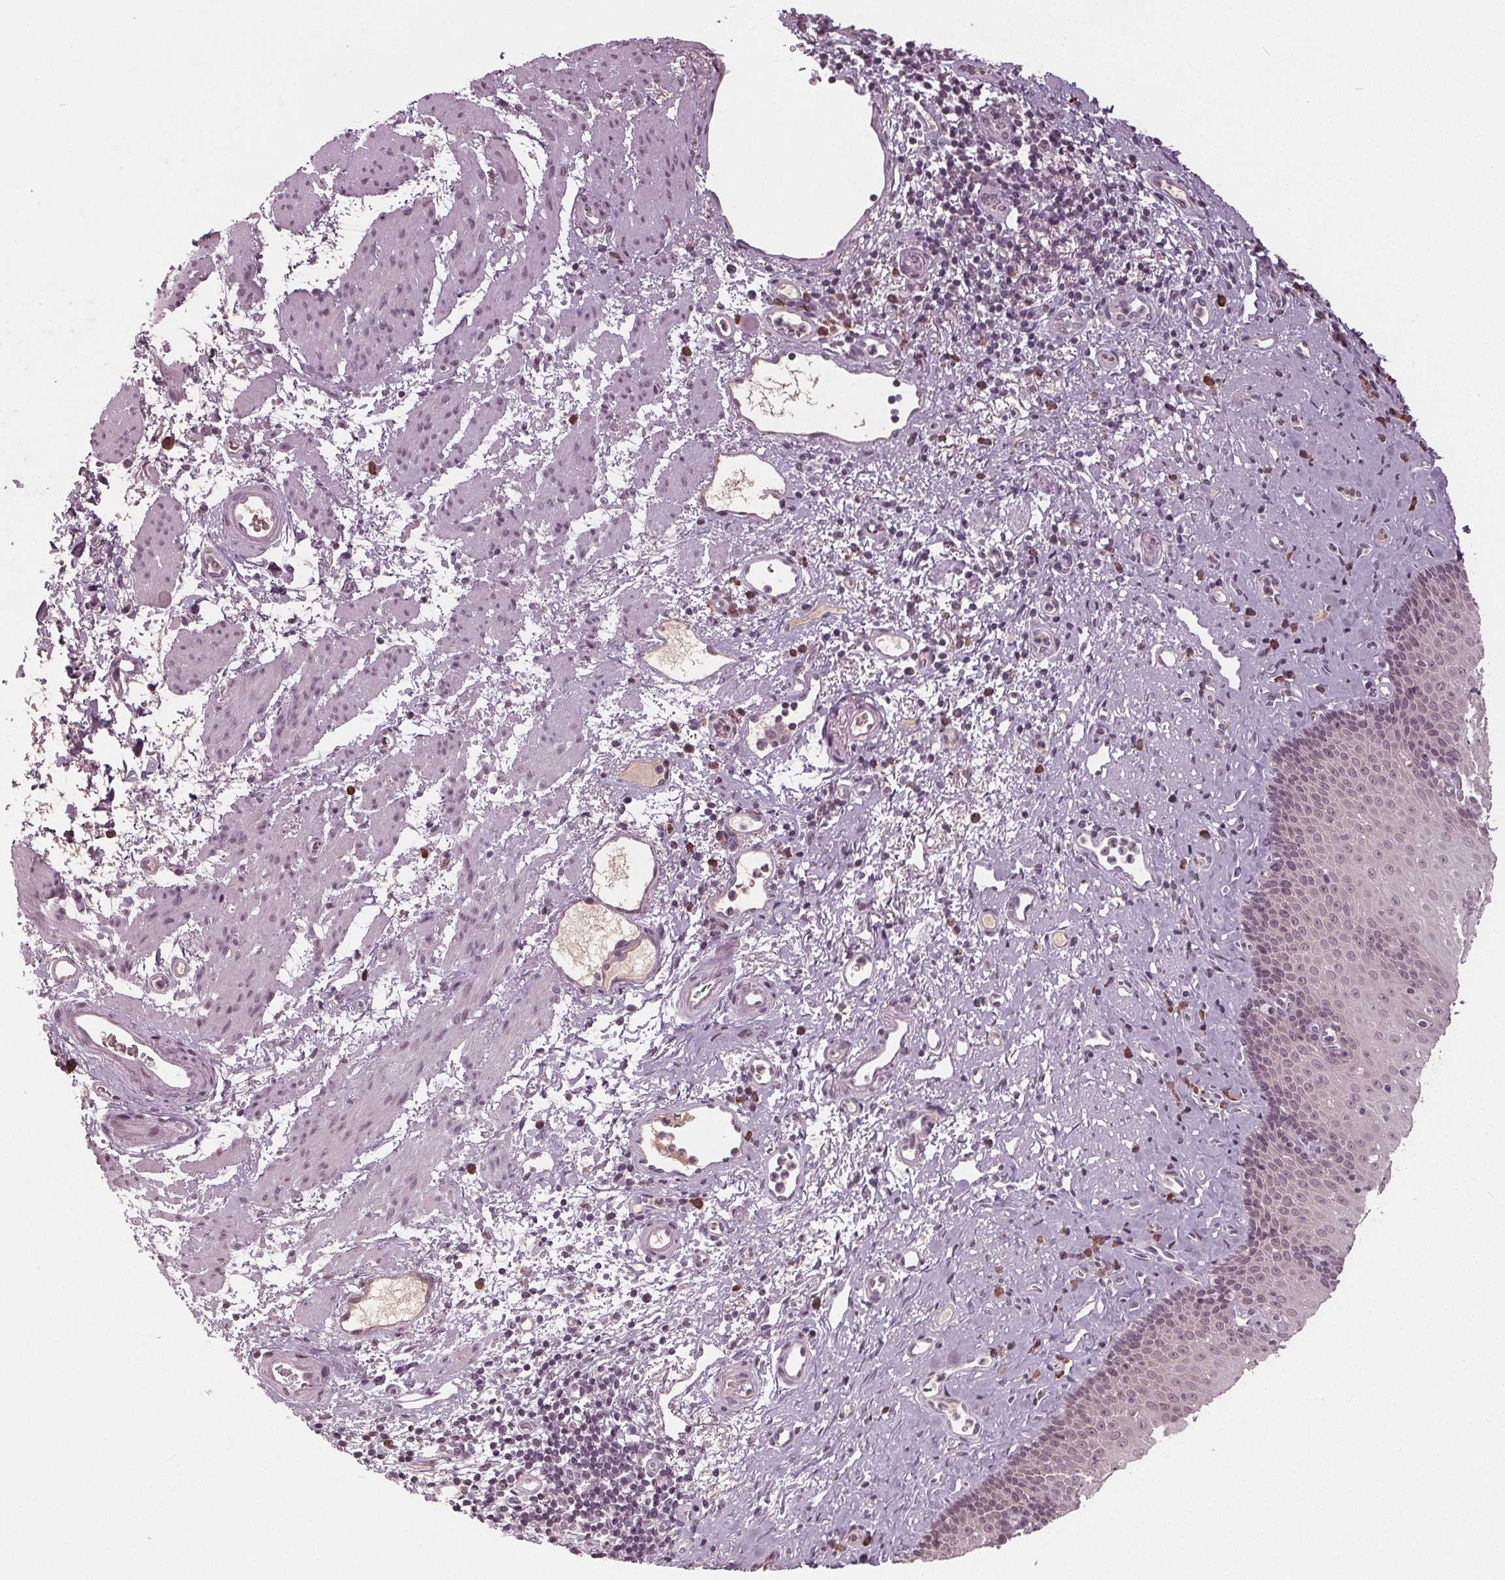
{"staining": {"intensity": "negative", "quantity": "none", "location": "none"}, "tissue": "esophagus", "cell_type": "Squamous epithelial cells", "image_type": "normal", "snomed": [{"axis": "morphology", "description": "Normal tissue, NOS"}, {"axis": "topography", "description": "Esophagus"}], "caption": "There is no significant staining in squamous epithelial cells of esophagus. (IHC, brightfield microscopy, high magnification).", "gene": "CXCL16", "patient": {"sex": "female", "age": 68}}